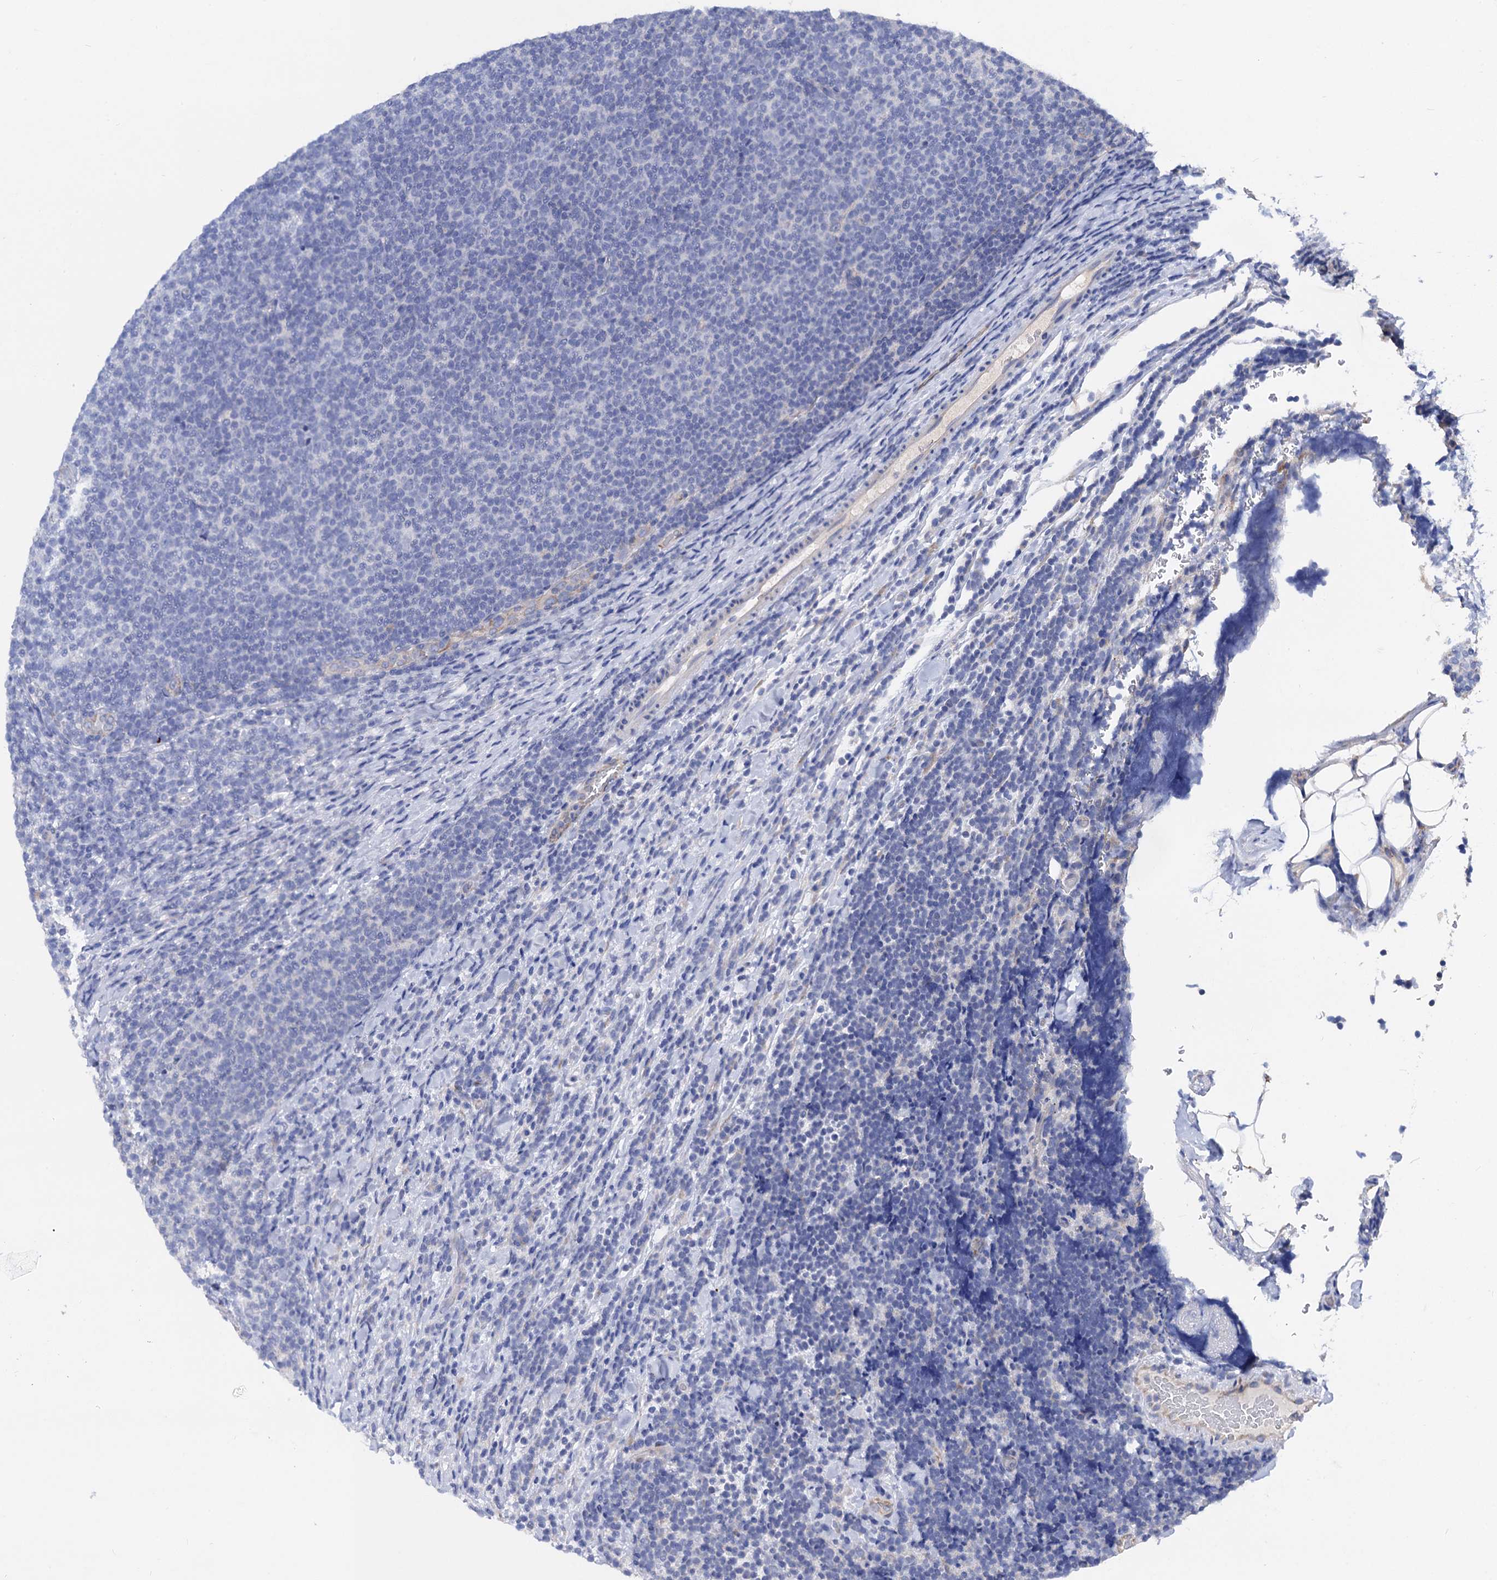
{"staining": {"intensity": "negative", "quantity": "none", "location": "none"}, "tissue": "lymphoma", "cell_type": "Tumor cells", "image_type": "cancer", "snomed": [{"axis": "morphology", "description": "Malignant lymphoma, non-Hodgkin's type, Low grade"}, {"axis": "topography", "description": "Lymph node"}], "caption": "Immunohistochemistry (IHC) of lymphoma shows no expression in tumor cells.", "gene": "FREM3", "patient": {"sex": "male", "age": 66}}